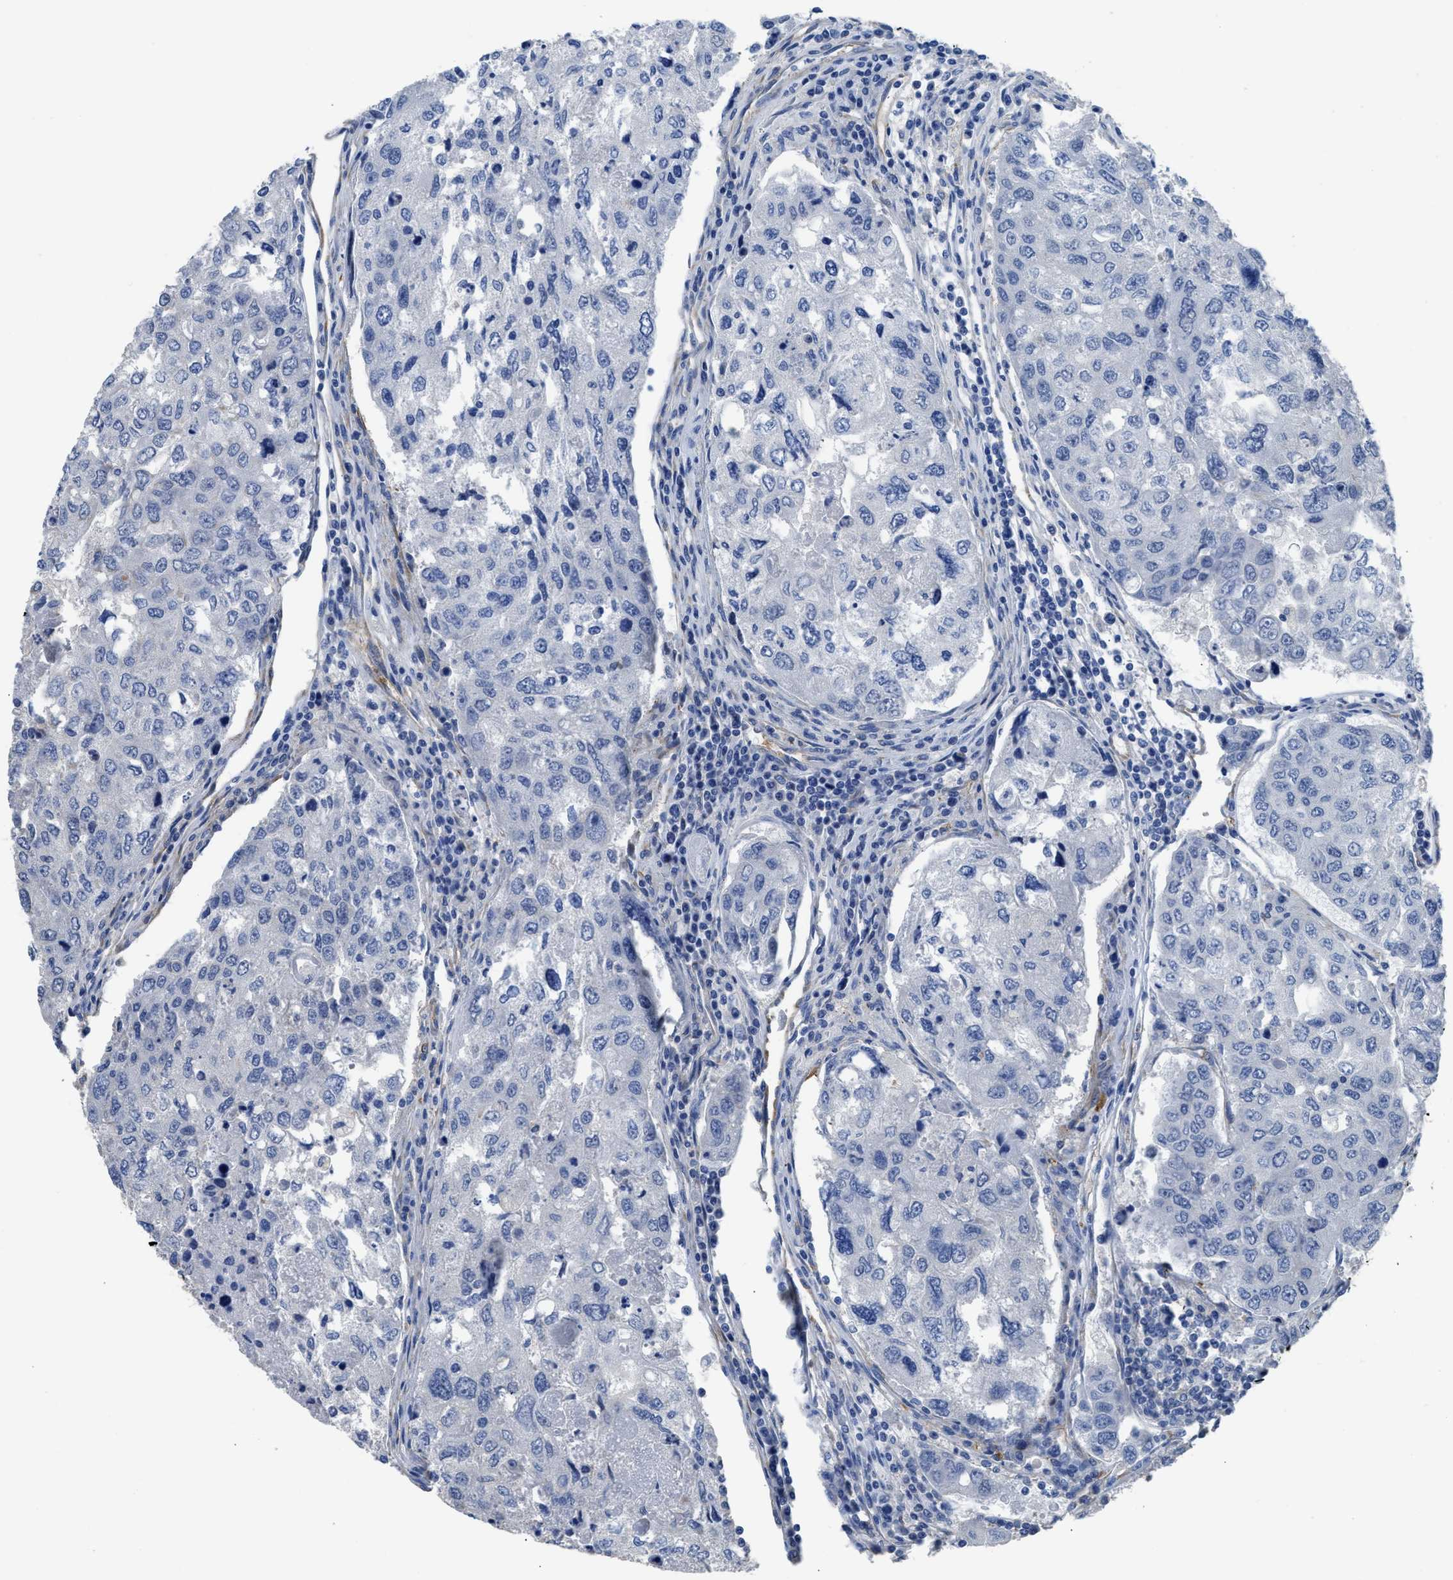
{"staining": {"intensity": "negative", "quantity": "none", "location": "none"}, "tissue": "urothelial cancer", "cell_type": "Tumor cells", "image_type": "cancer", "snomed": [{"axis": "morphology", "description": "Urothelial carcinoma, High grade"}, {"axis": "topography", "description": "Lymph node"}, {"axis": "topography", "description": "Urinary bladder"}], "caption": "A high-resolution micrograph shows IHC staining of urothelial cancer, which exhibits no significant positivity in tumor cells.", "gene": "ZSWIM5", "patient": {"sex": "male", "age": 51}}